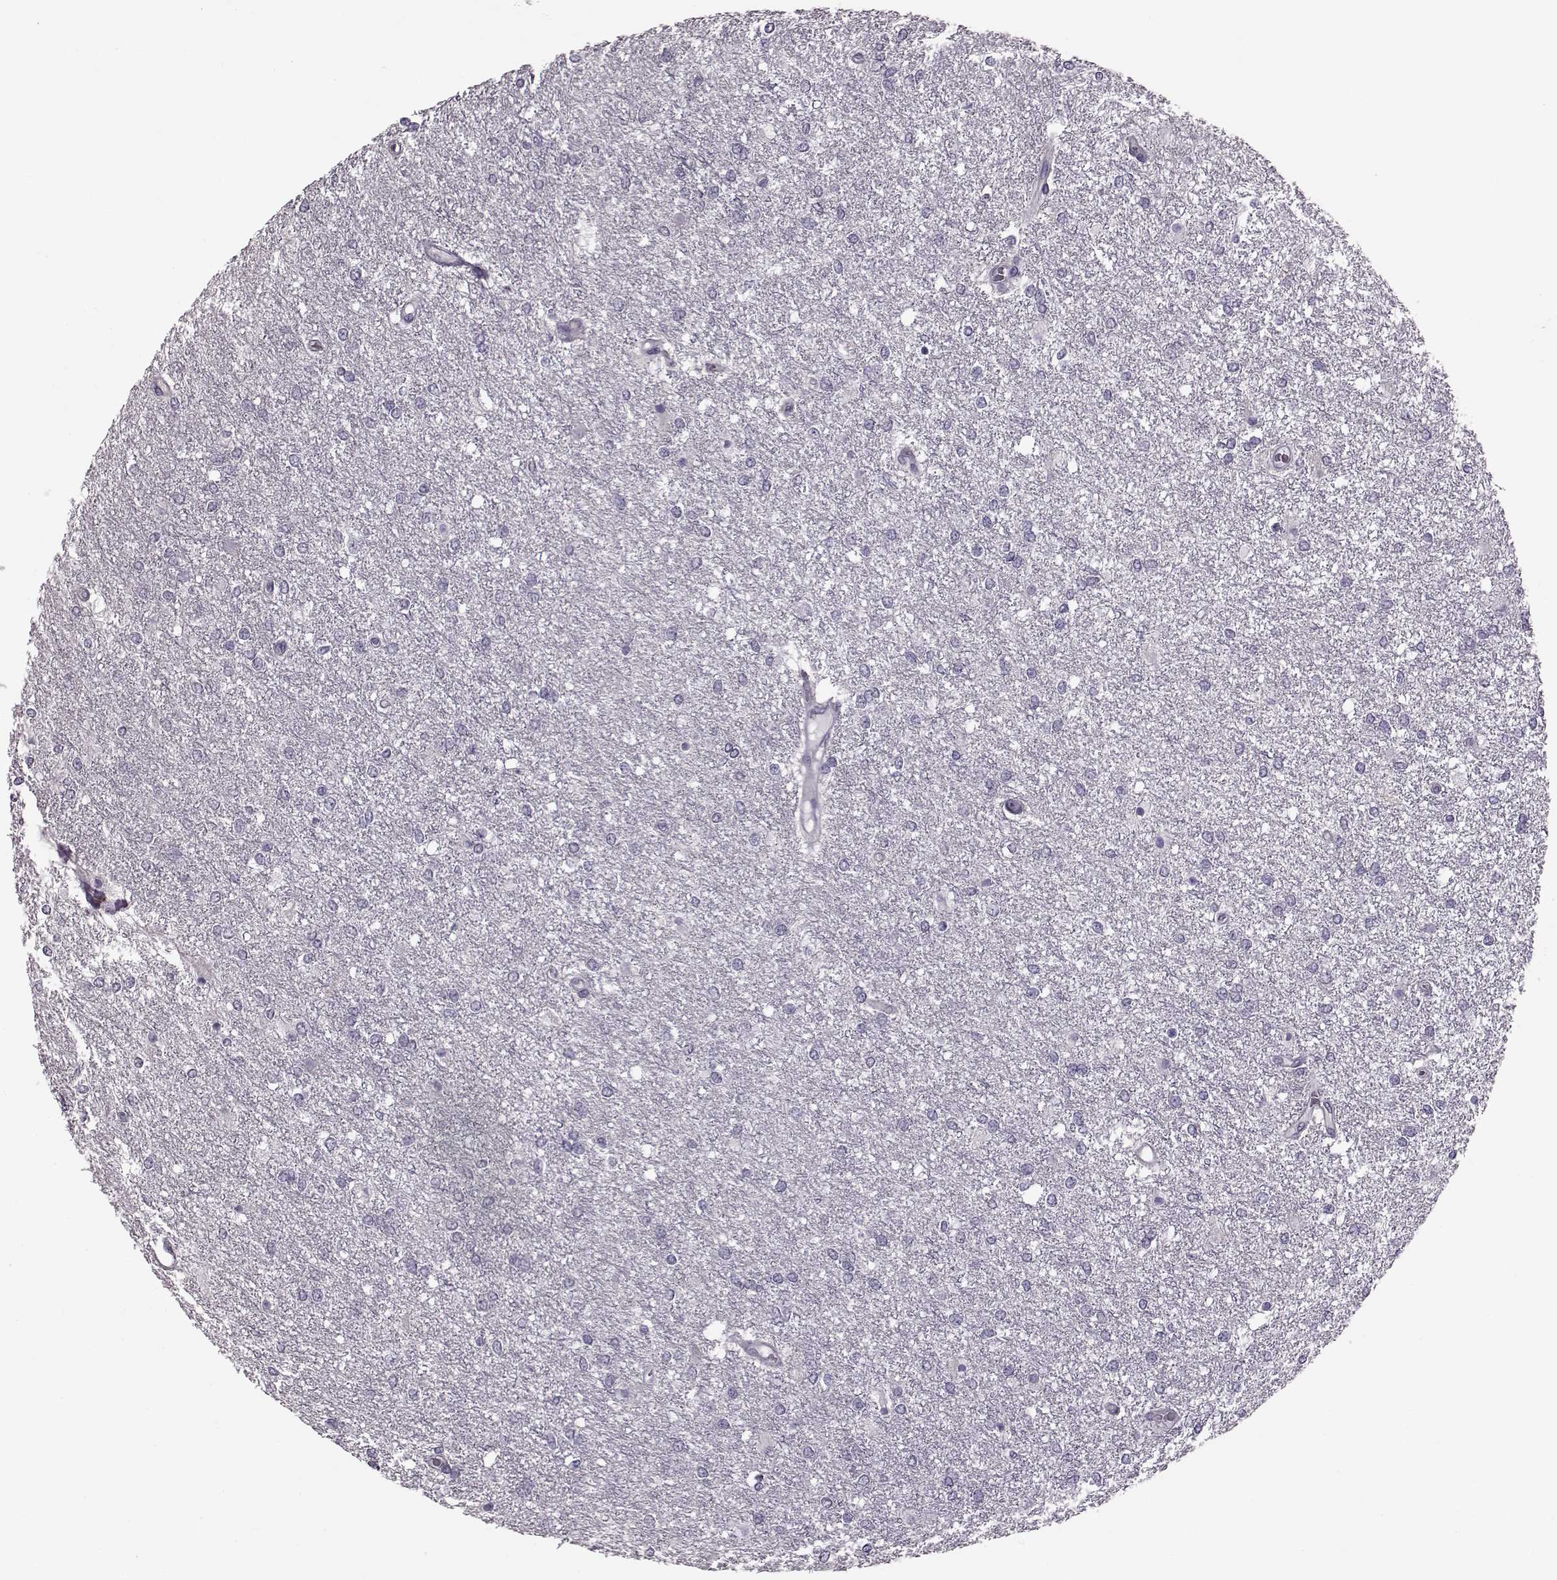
{"staining": {"intensity": "negative", "quantity": "none", "location": "none"}, "tissue": "glioma", "cell_type": "Tumor cells", "image_type": "cancer", "snomed": [{"axis": "morphology", "description": "Glioma, malignant, High grade"}, {"axis": "topography", "description": "Brain"}], "caption": "Micrograph shows no significant protein positivity in tumor cells of malignant high-grade glioma.", "gene": "RIMS2", "patient": {"sex": "female", "age": 61}}